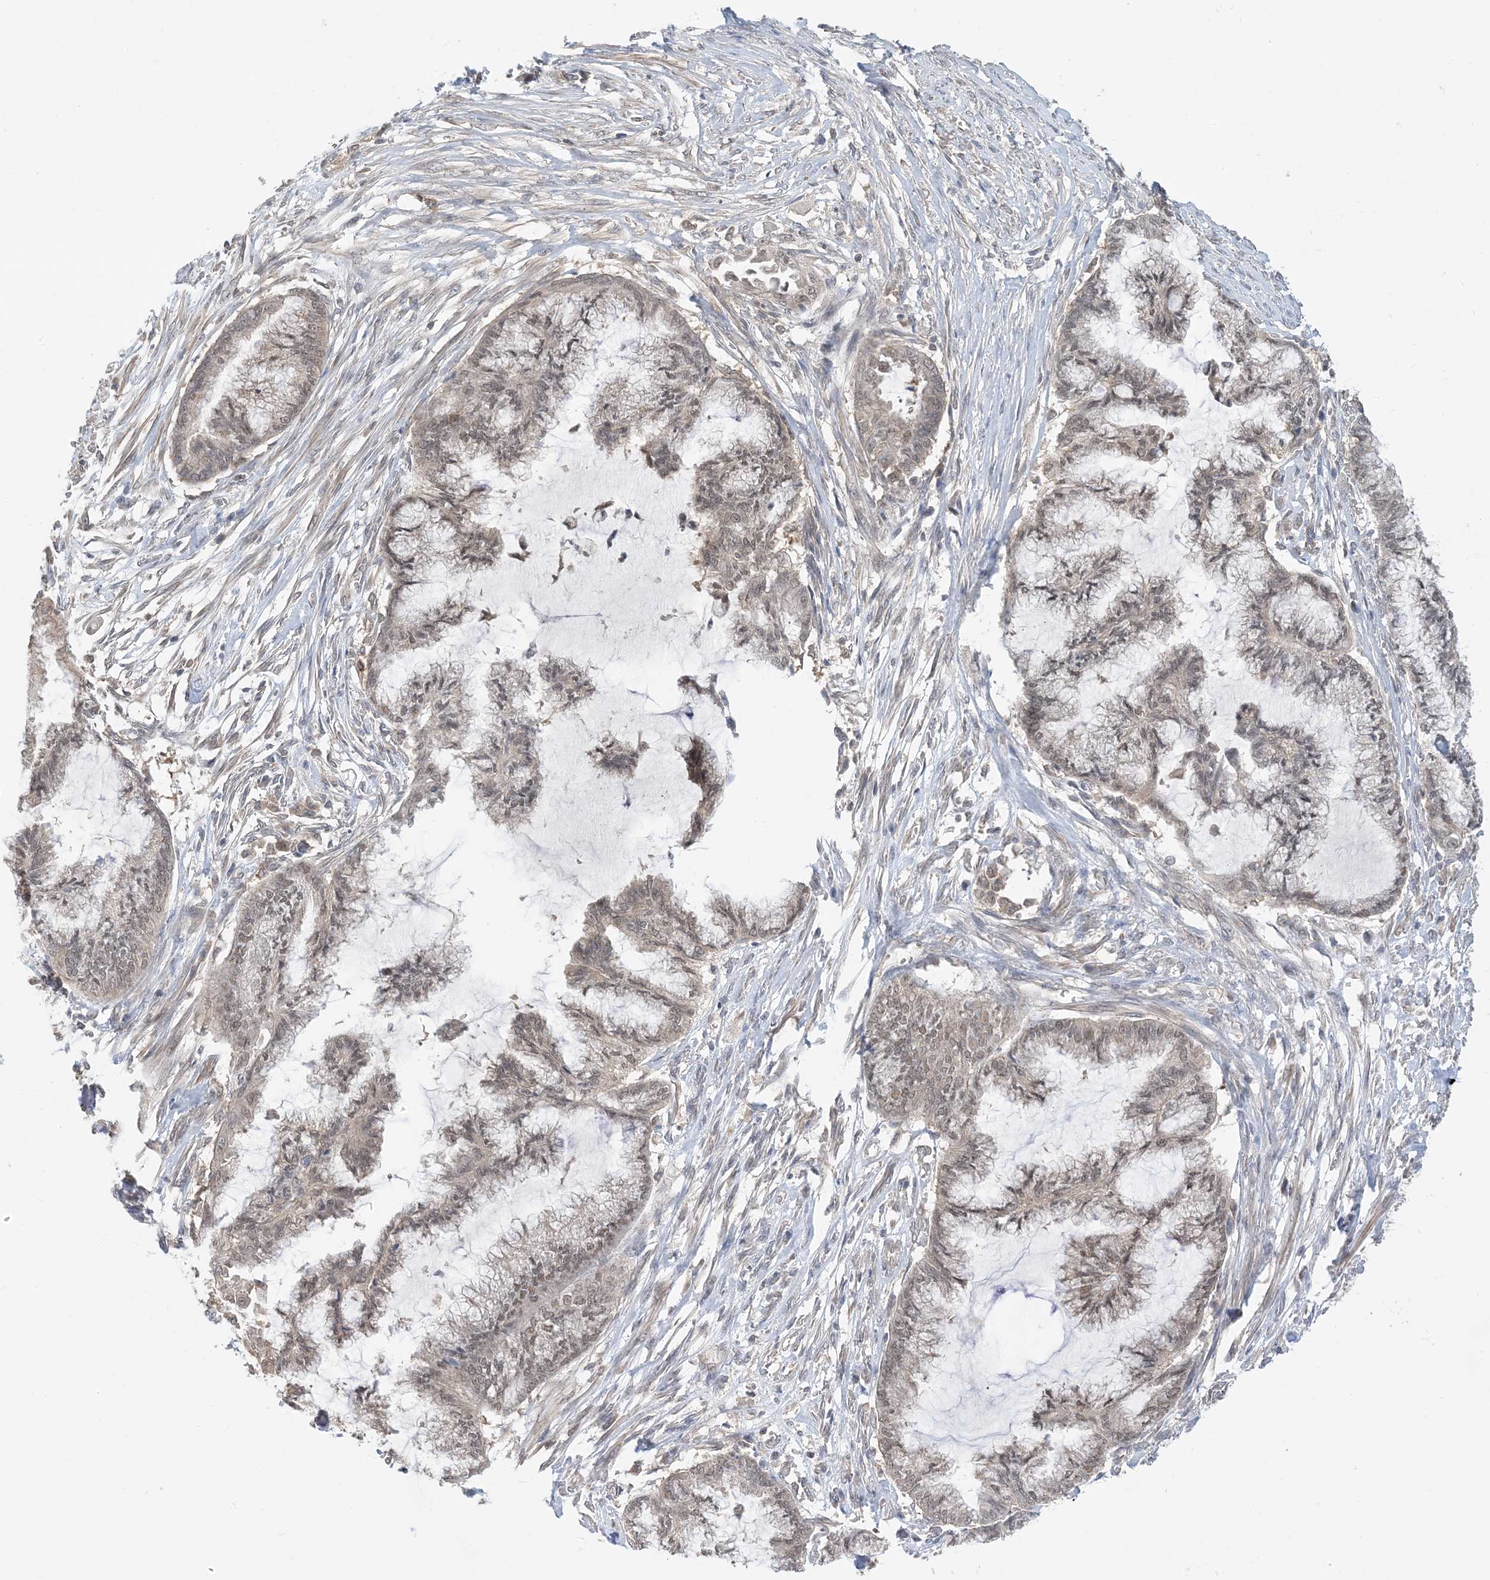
{"staining": {"intensity": "weak", "quantity": ">75%", "location": "nuclear"}, "tissue": "endometrial cancer", "cell_type": "Tumor cells", "image_type": "cancer", "snomed": [{"axis": "morphology", "description": "Adenocarcinoma, NOS"}, {"axis": "topography", "description": "Endometrium"}], "caption": "Immunohistochemistry (IHC) of human endometrial adenocarcinoma shows low levels of weak nuclear expression in approximately >75% of tumor cells.", "gene": "WDR26", "patient": {"sex": "female", "age": 86}}